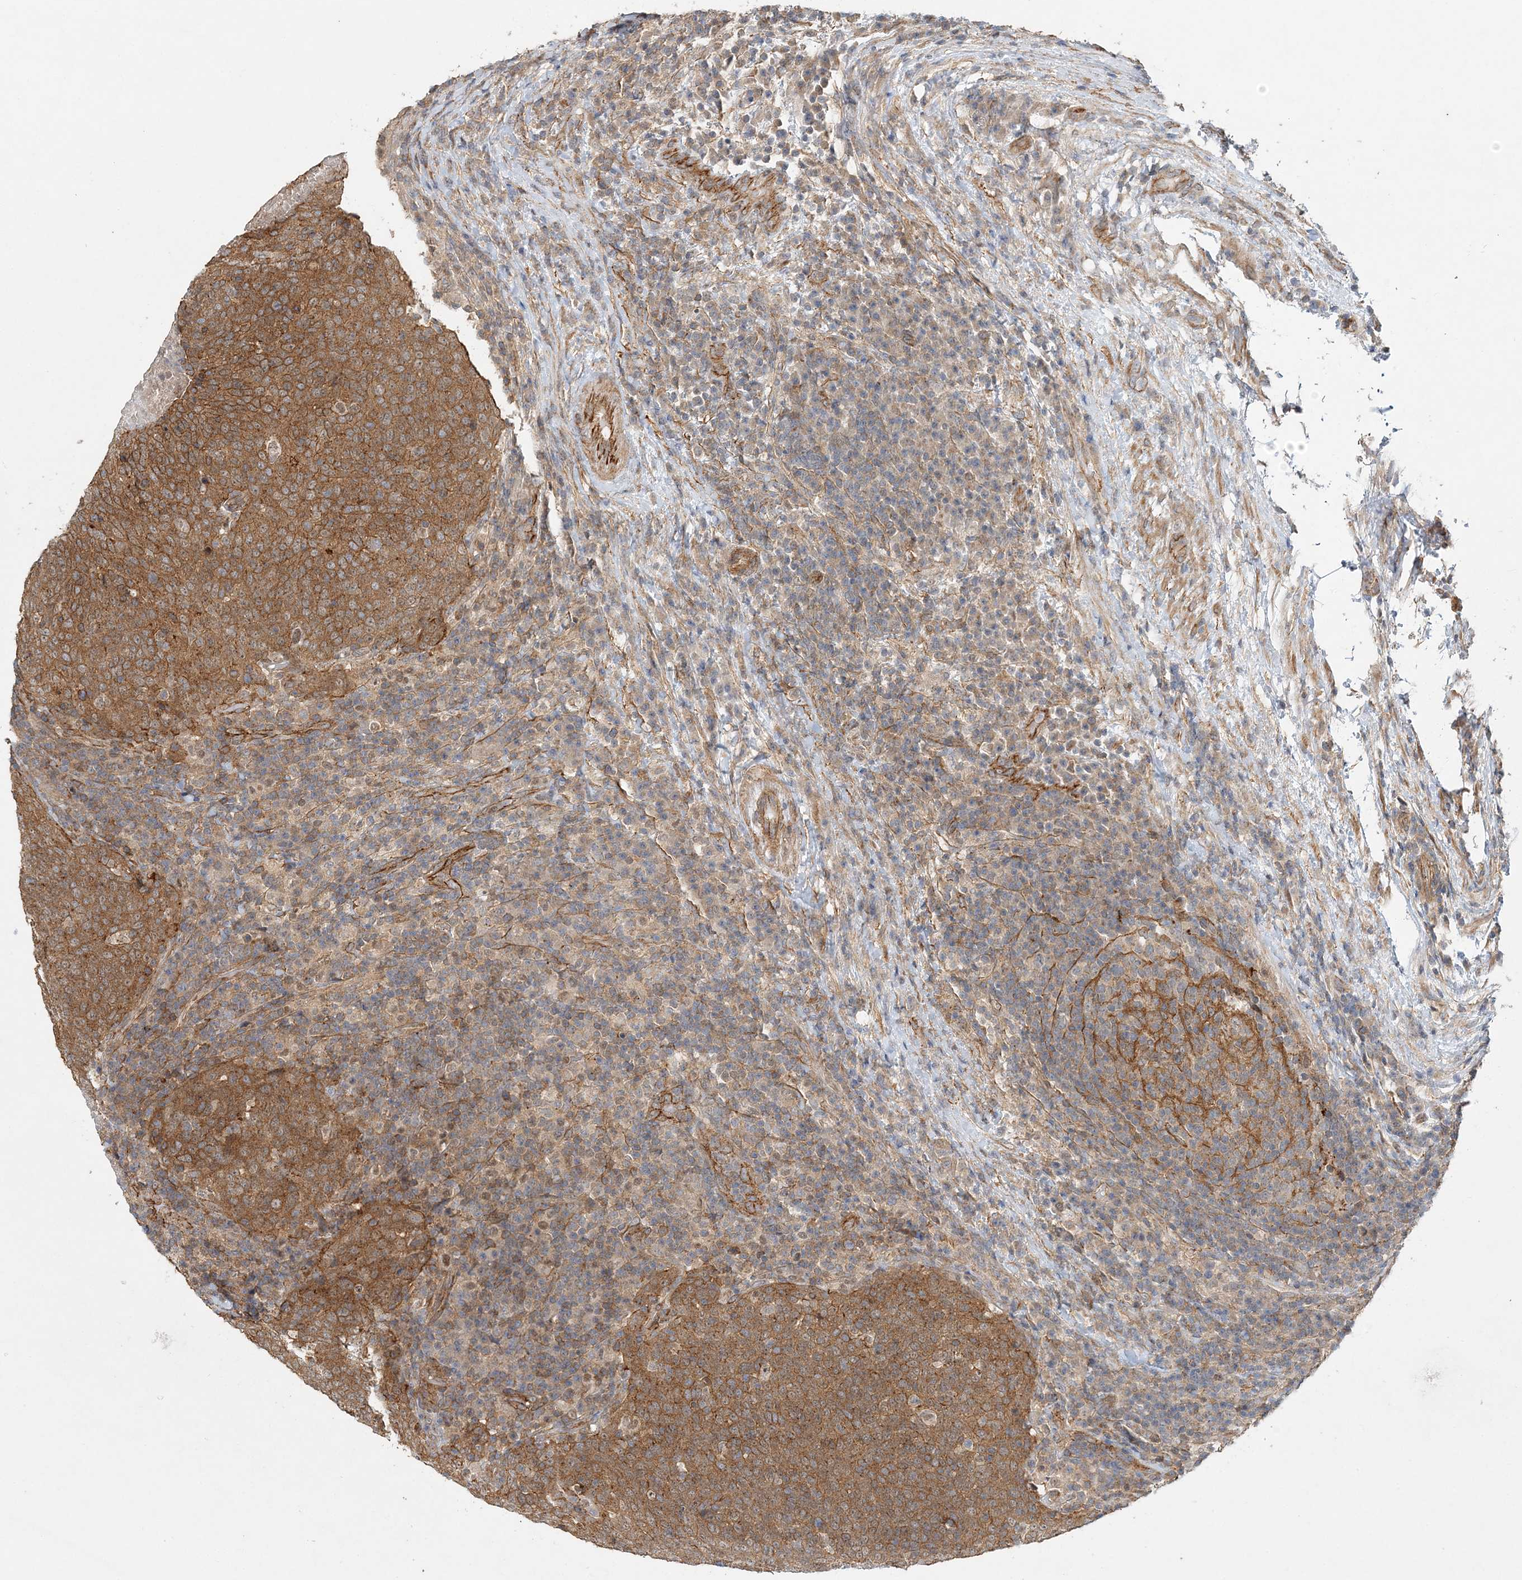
{"staining": {"intensity": "moderate", "quantity": ">75%", "location": "cytoplasmic/membranous"}, "tissue": "head and neck cancer", "cell_type": "Tumor cells", "image_type": "cancer", "snomed": [{"axis": "morphology", "description": "Squamous cell carcinoma, NOS"}, {"axis": "morphology", "description": "Squamous cell carcinoma, metastatic, NOS"}, {"axis": "topography", "description": "Lymph node"}, {"axis": "topography", "description": "Head-Neck"}], "caption": "Protein analysis of head and neck cancer tissue reveals moderate cytoplasmic/membranous expression in about >75% of tumor cells. The protein of interest is stained brown, and the nuclei are stained in blue (DAB (3,3'-diaminobenzidine) IHC with brightfield microscopy, high magnification).", "gene": "MAT2B", "patient": {"sex": "male", "age": 62}}